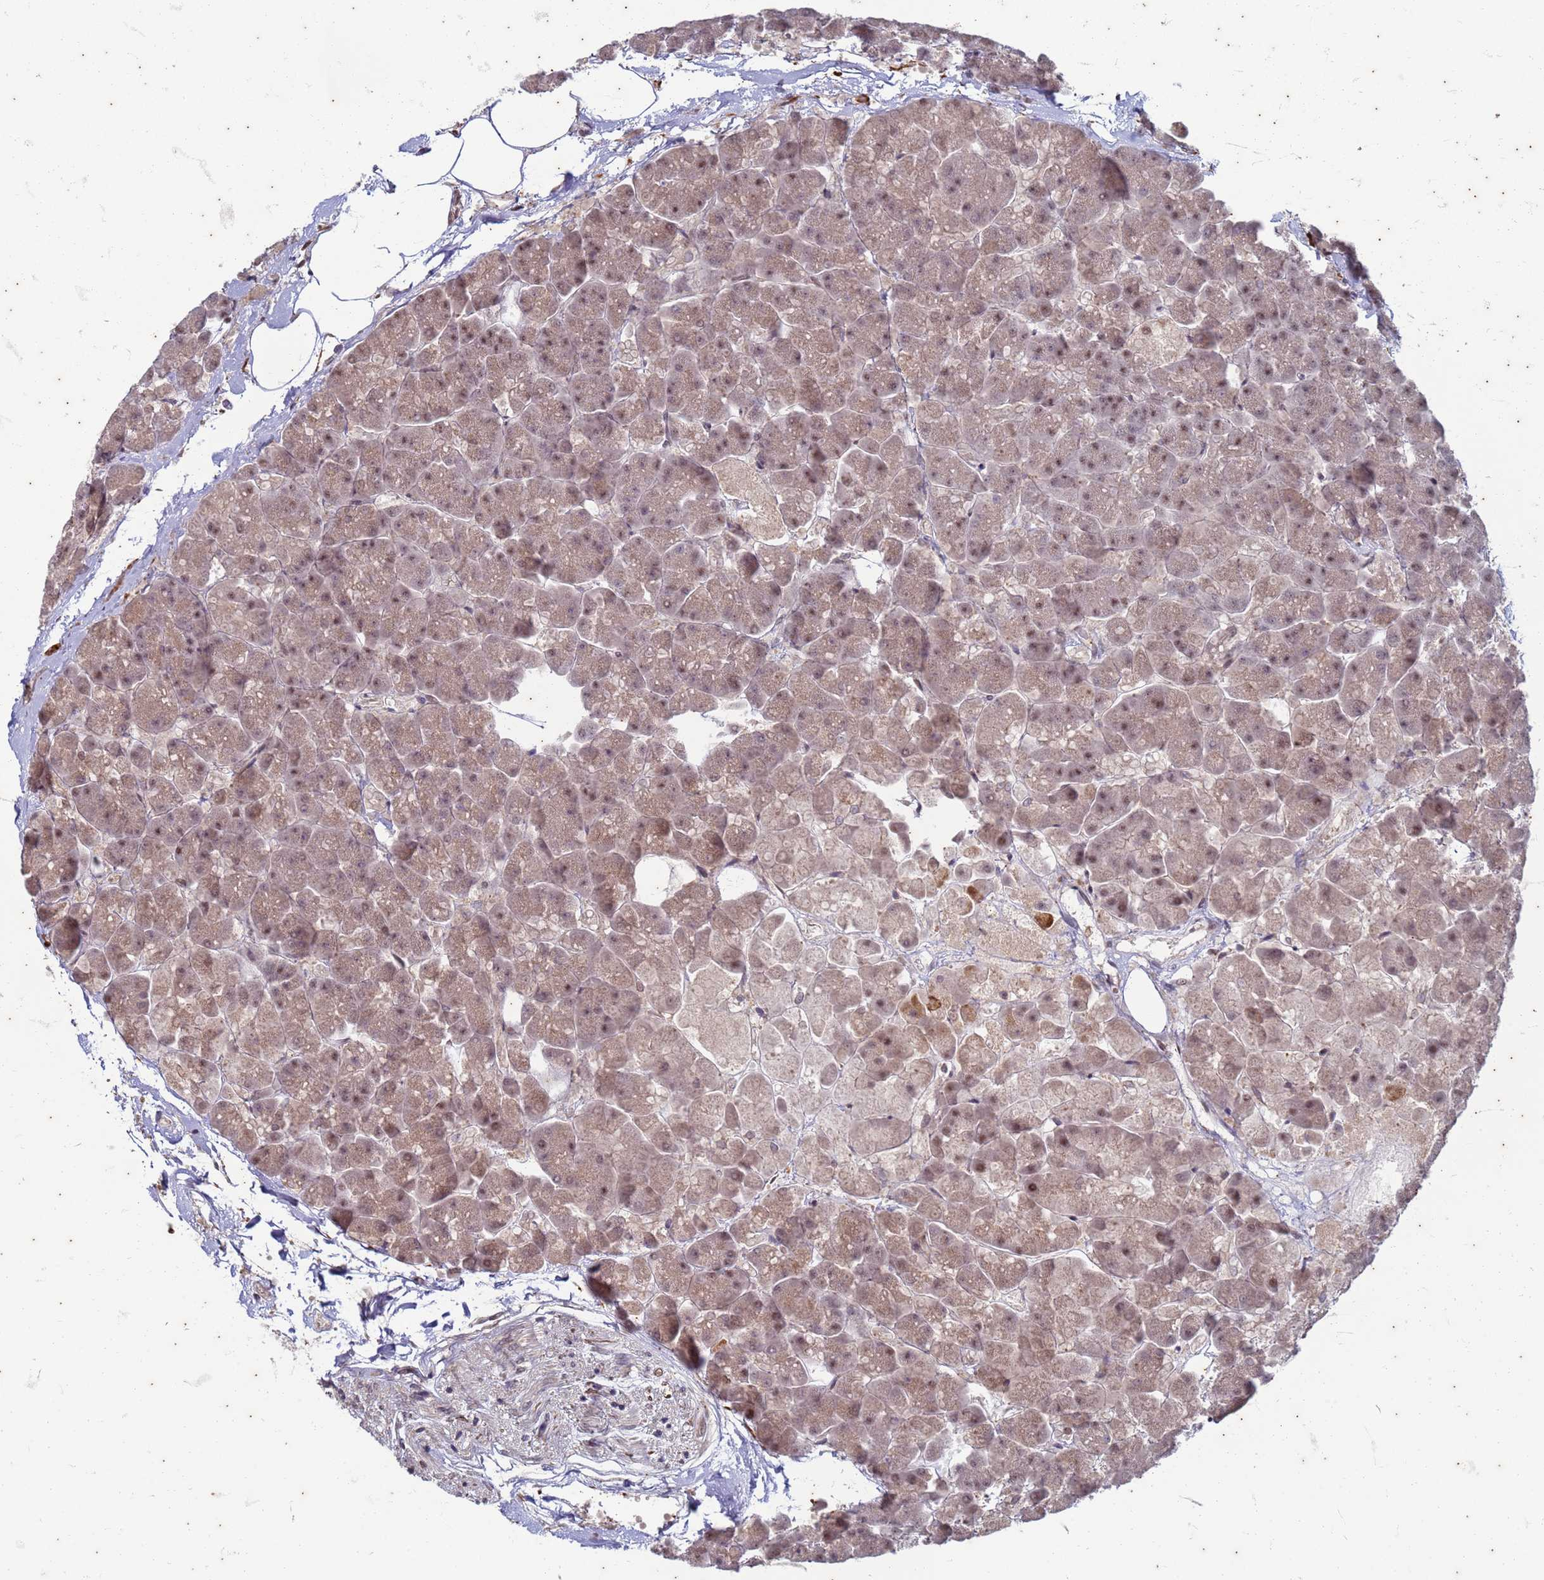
{"staining": {"intensity": "moderate", "quantity": ">75%", "location": "nuclear"}, "tissue": "pancreas", "cell_type": "Exocrine glandular cells", "image_type": "normal", "snomed": [{"axis": "morphology", "description": "Normal tissue, NOS"}, {"axis": "topography", "description": "Pancreas"}, {"axis": "topography", "description": "Peripheral nerve tissue"}], "caption": "Protein positivity by immunohistochemistry displays moderate nuclear positivity in about >75% of exocrine glandular cells in unremarkable pancreas.", "gene": "TRMT6", "patient": {"sex": "male", "age": 54}}